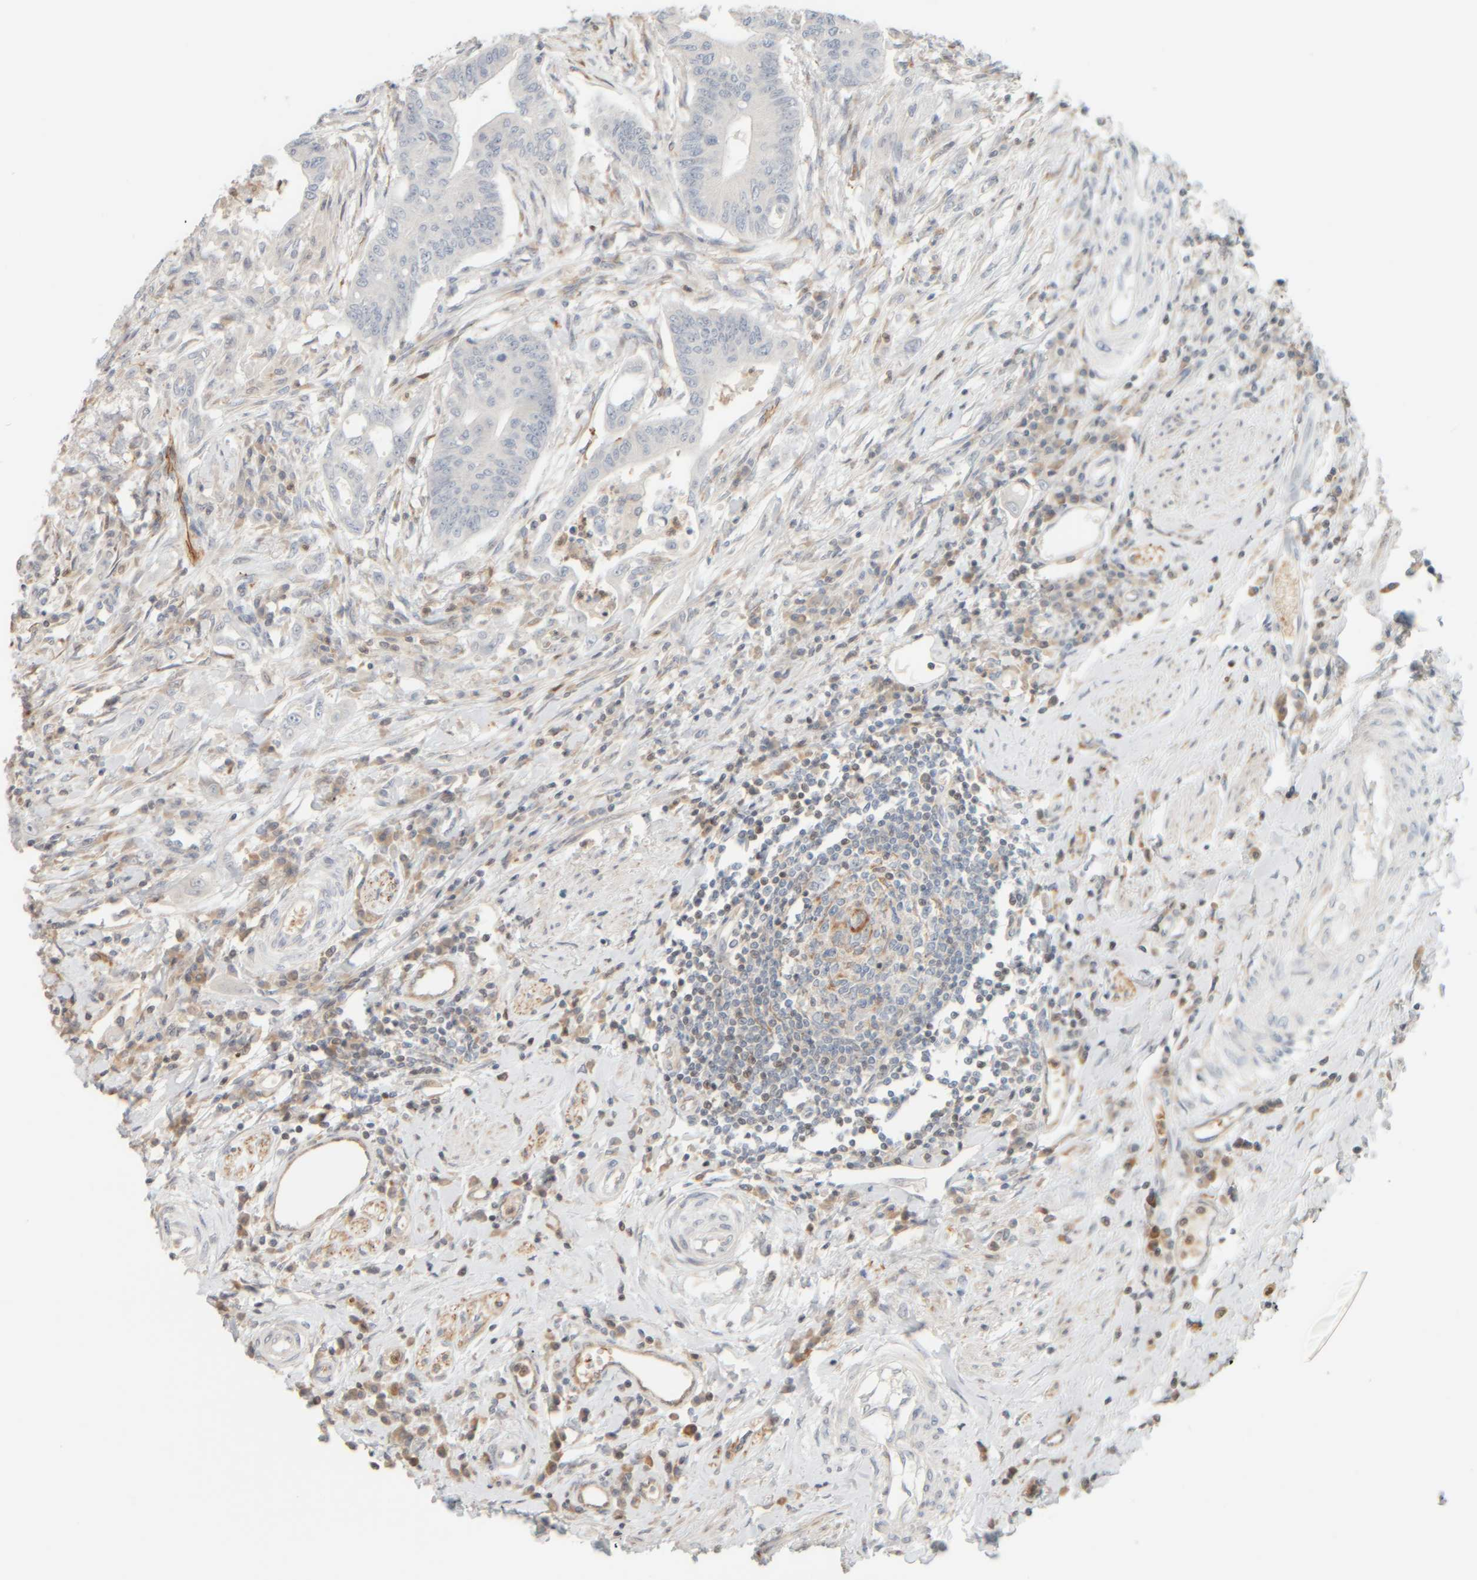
{"staining": {"intensity": "negative", "quantity": "none", "location": "none"}, "tissue": "colorectal cancer", "cell_type": "Tumor cells", "image_type": "cancer", "snomed": [{"axis": "morphology", "description": "Adenoma, NOS"}, {"axis": "morphology", "description": "Adenocarcinoma, NOS"}, {"axis": "topography", "description": "Colon"}], "caption": "Tumor cells are negative for protein expression in human colorectal cancer (adenoma).", "gene": "PTGES3L-AARSD1", "patient": {"sex": "male", "age": 79}}